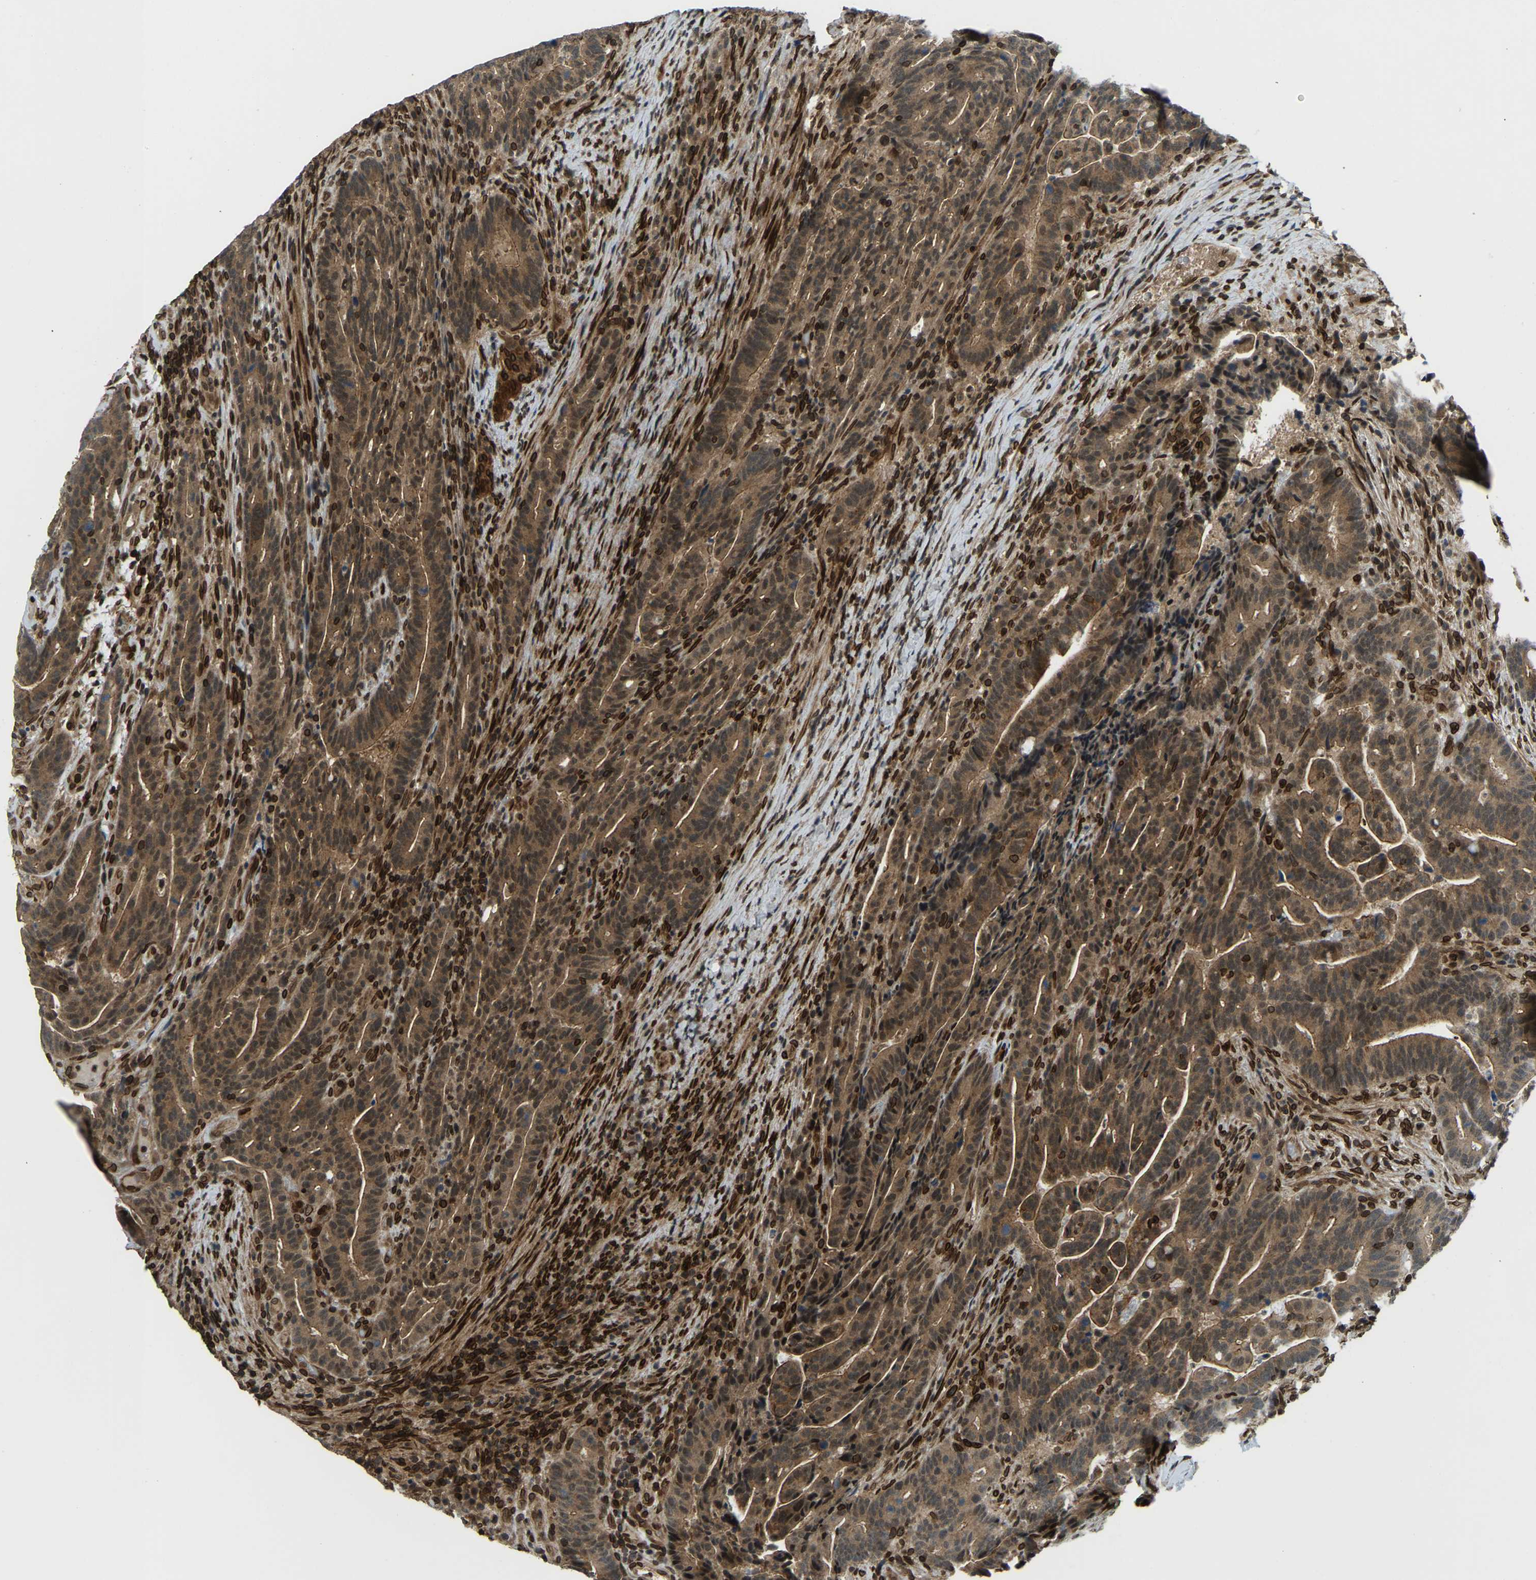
{"staining": {"intensity": "moderate", "quantity": ">75%", "location": "cytoplasmic/membranous,nuclear"}, "tissue": "colorectal cancer", "cell_type": "Tumor cells", "image_type": "cancer", "snomed": [{"axis": "morphology", "description": "Adenocarcinoma, NOS"}, {"axis": "topography", "description": "Colon"}], "caption": "Immunohistochemical staining of human colorectal cancer exhibits moderate cytoplasmic/membranous and nuclear protein positivity in about >75% of tumor cells.", "gene": "SYNE1", "patient": {"sex": "female", "age": 66}}